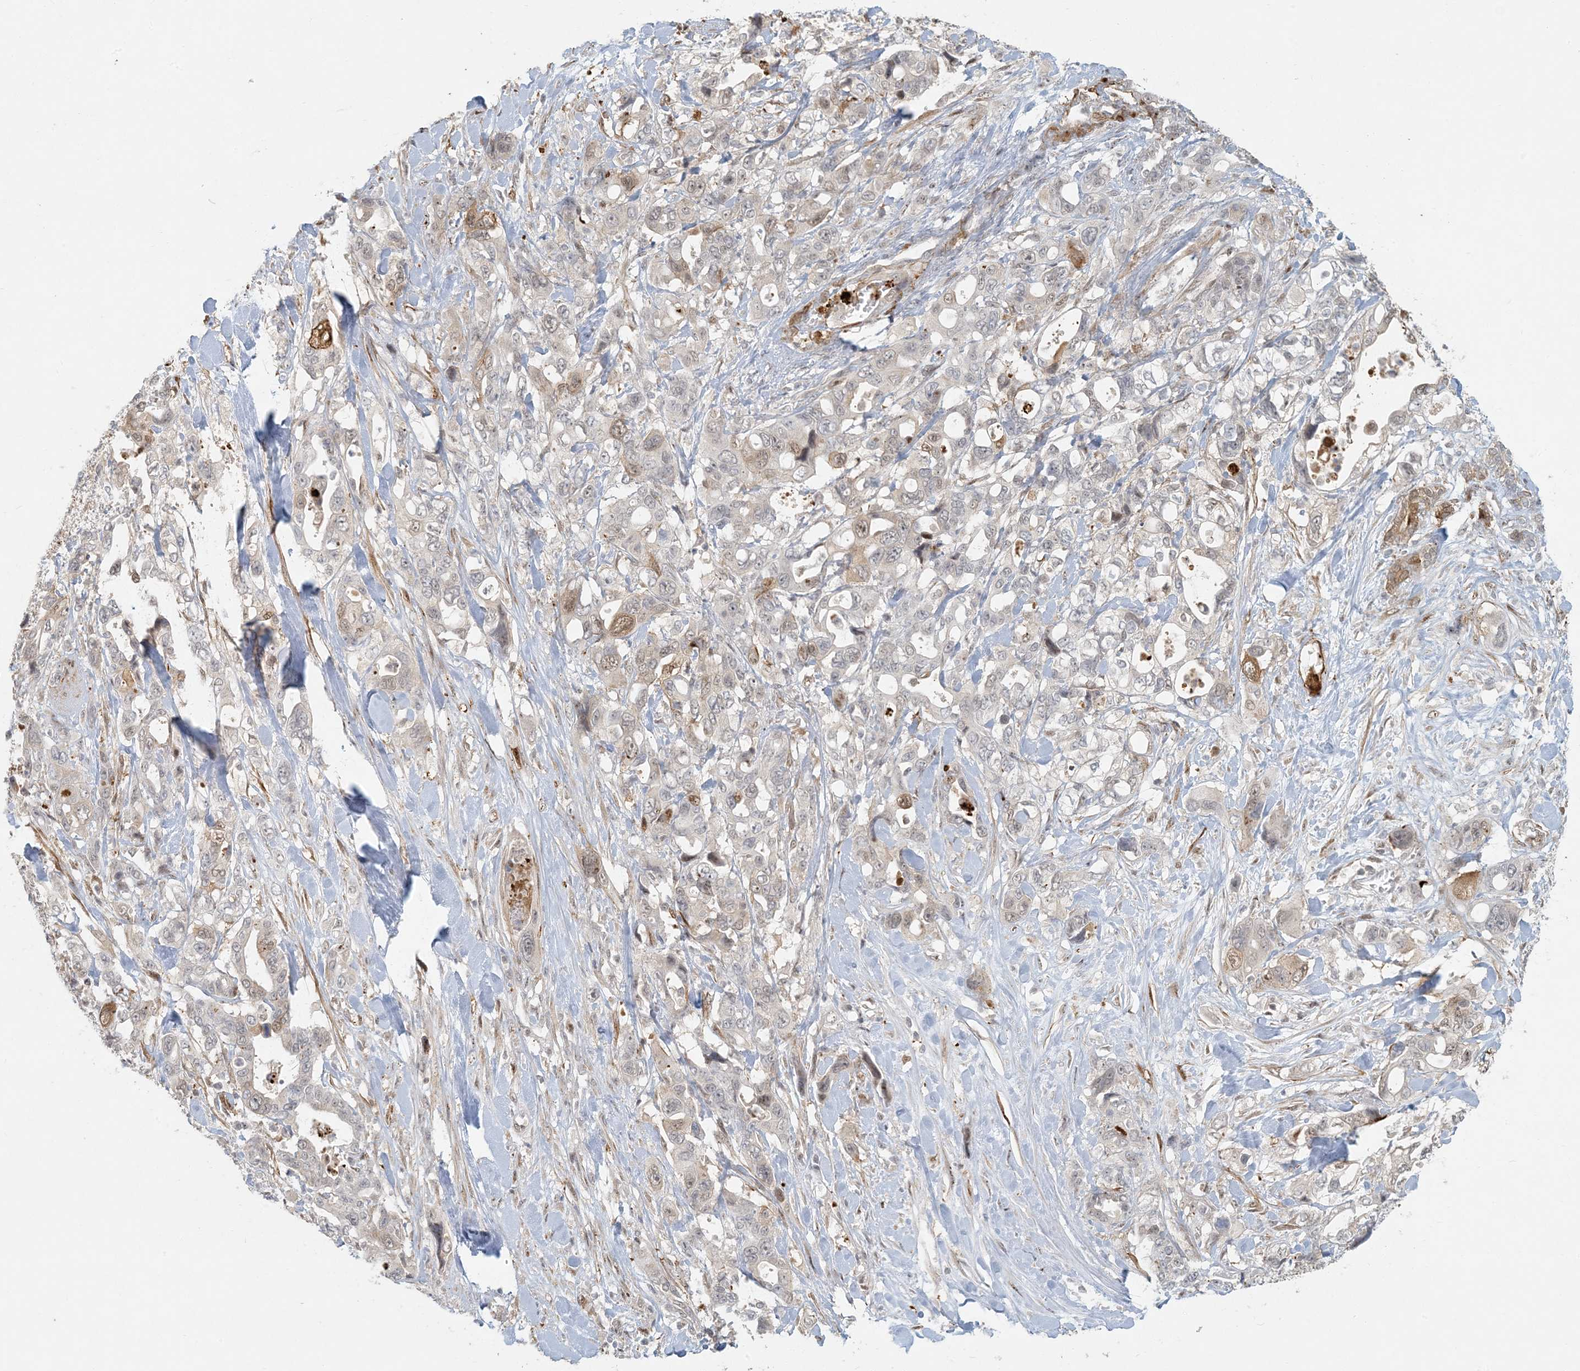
{"staining": {"intensity": "weak", "quantity": "<25%", "location": "nuclear"}, "tissue": "pancreatic cancer", "cell_type": "Tumor cells", "image_type": "cancer", "snomed": [{"axis": "morphology", "description": "Adenocarcinoma, NOS"}, {"axis": "topography", "description": "Pancreas"}], "caption": "Adenocarcinoma (pancreatic) stained for a protein using immunohistochemistry exhibits no positivity tumor cells.", "gene": "BCORL1", "patient": {"sex": "male", "age": 46}}